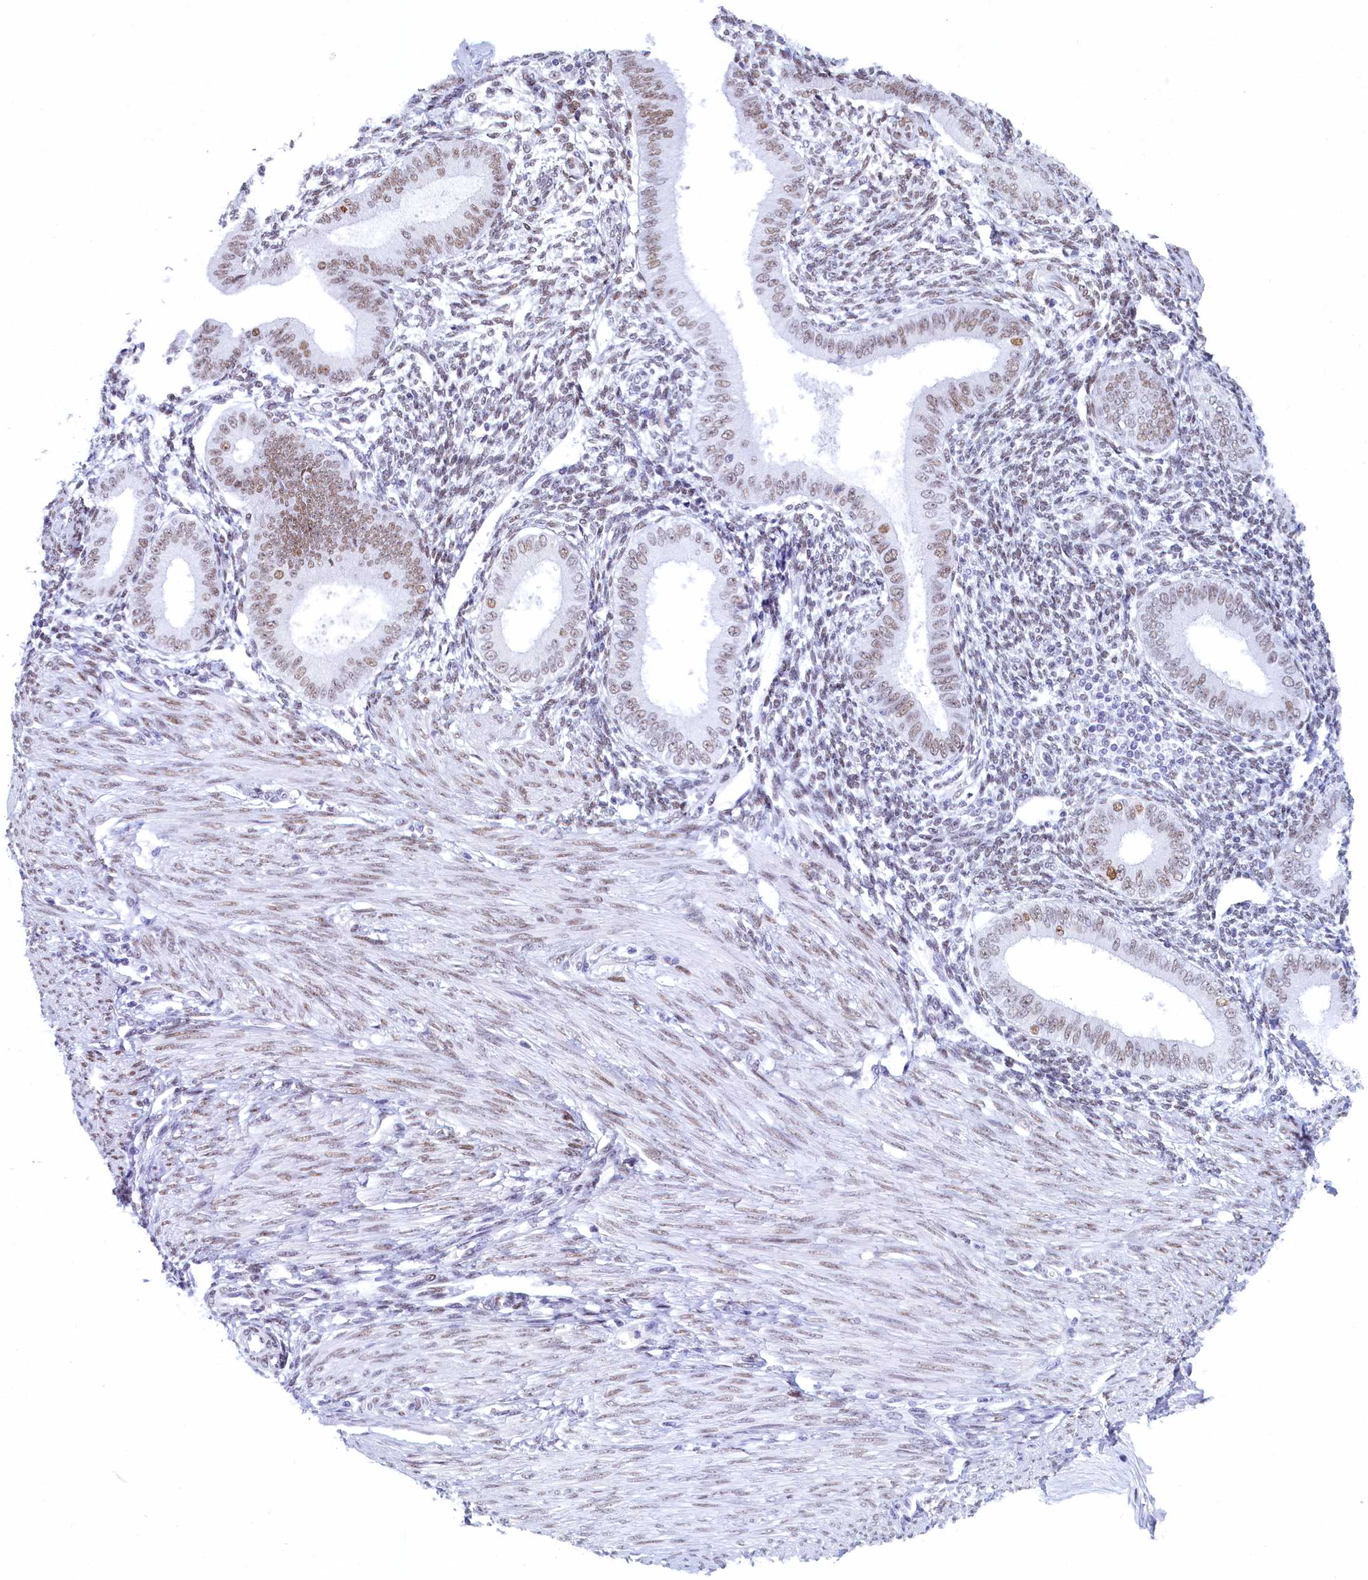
{"staining": {"intensity": "weak", "quantity": ">75%", "location": "nuclear"}, "tissue": "endometrium", "cell_type": "Cells in endometrial stroma", "image_type": "normal", "snomed": [{"axis": "morphology", "description": "Normal tissue, NOS"}, {"axis": "topography", "description": "Uterus"}, {"axis": "topography", "description": "Endometrium"}], "caption": "Weak nuclear positivity for a protein is identified in about >75% of cells in endometrial stroma of normal endometrium using immunohistochemistry (IHC).", "gene": "SUGP2", "patient": {"sex": "female", "age": 48}}